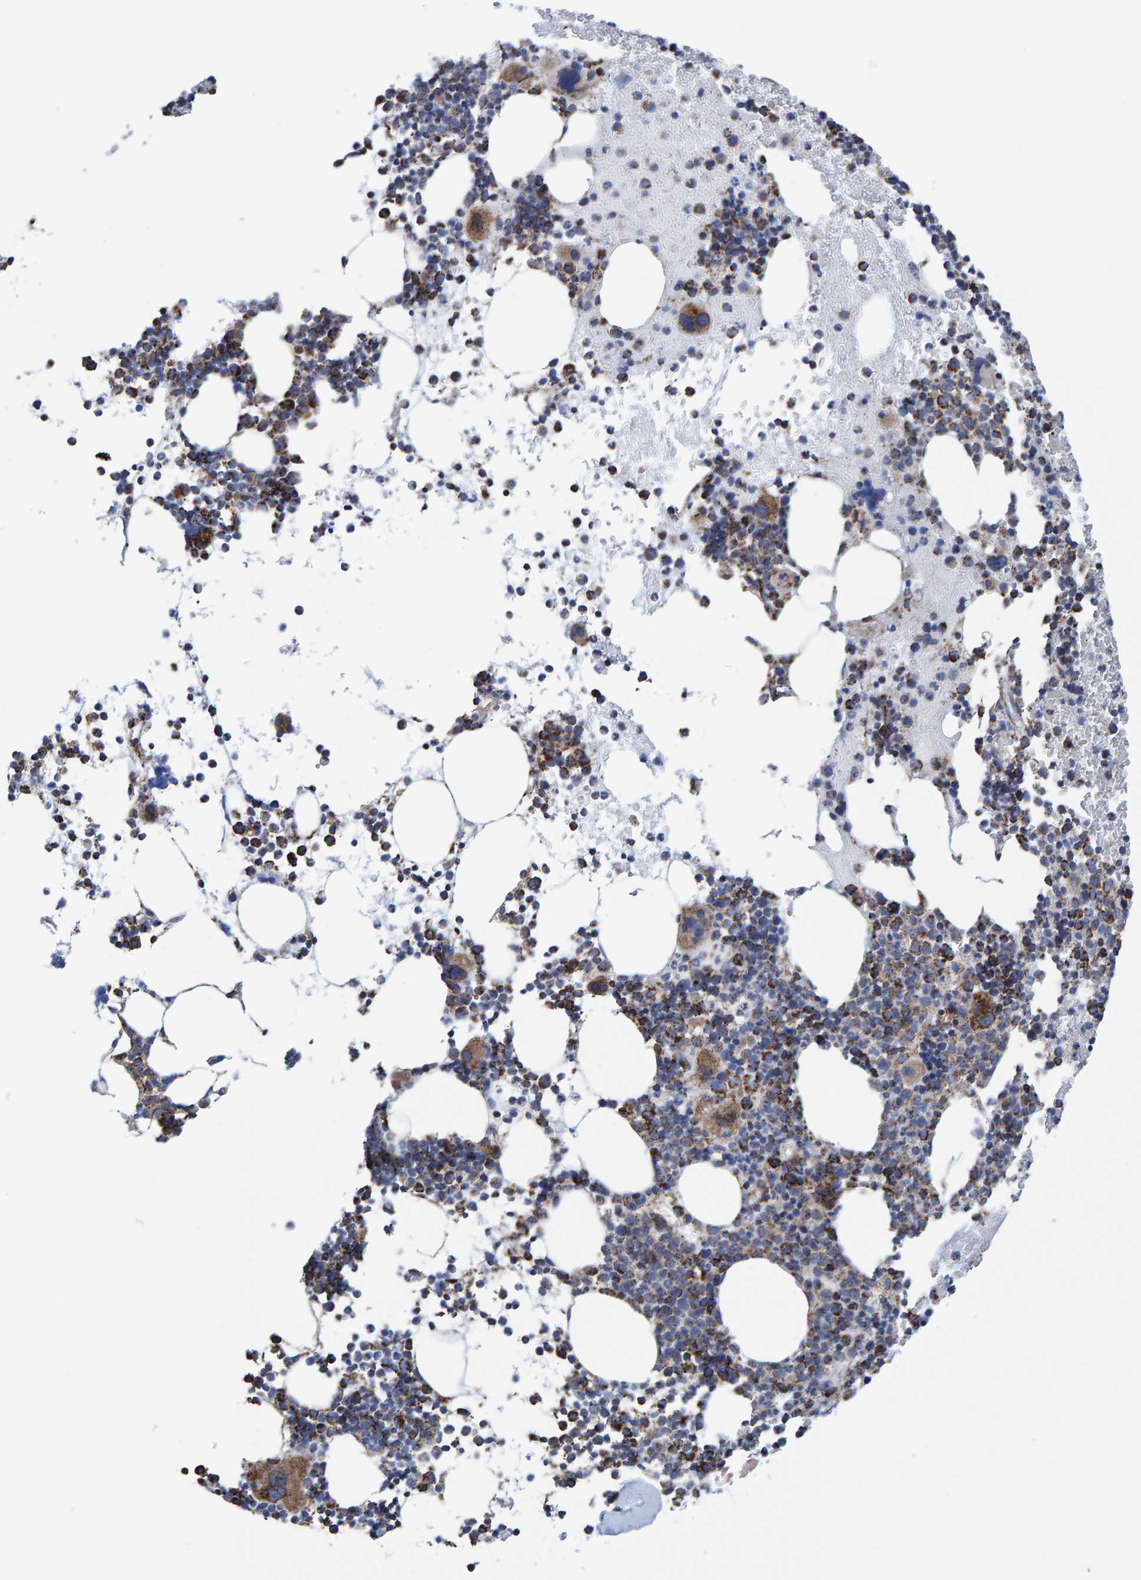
{"staining": {"intensity": "strong", "quantity": "25%-75%", "location": "cytoplasmic/membranous"}, "tissue": "bone marrow", "cell_type": "Hematopoietic cells", "image_type": "normal", "snomed": [{"axis": "morphology", "description": "Normal tissue, NOS"}, {"axis": "morphology", "description": "Inflammation, NOS"}, {"axis": "topography", "description": "Bone marrow"}], "caption": "Brown immunohistochemical staining in benign human bone marrow displays strong cytoplasmic/membranous expression in about 25%-75% of hematopoietic cells. Using DAB (brown) and hematoxylin (blue) stains, captured at high magnification using brightfield microscopy.", "gene": "ENSG00000262660", "patient": {"sex": "male", "age": 78}}